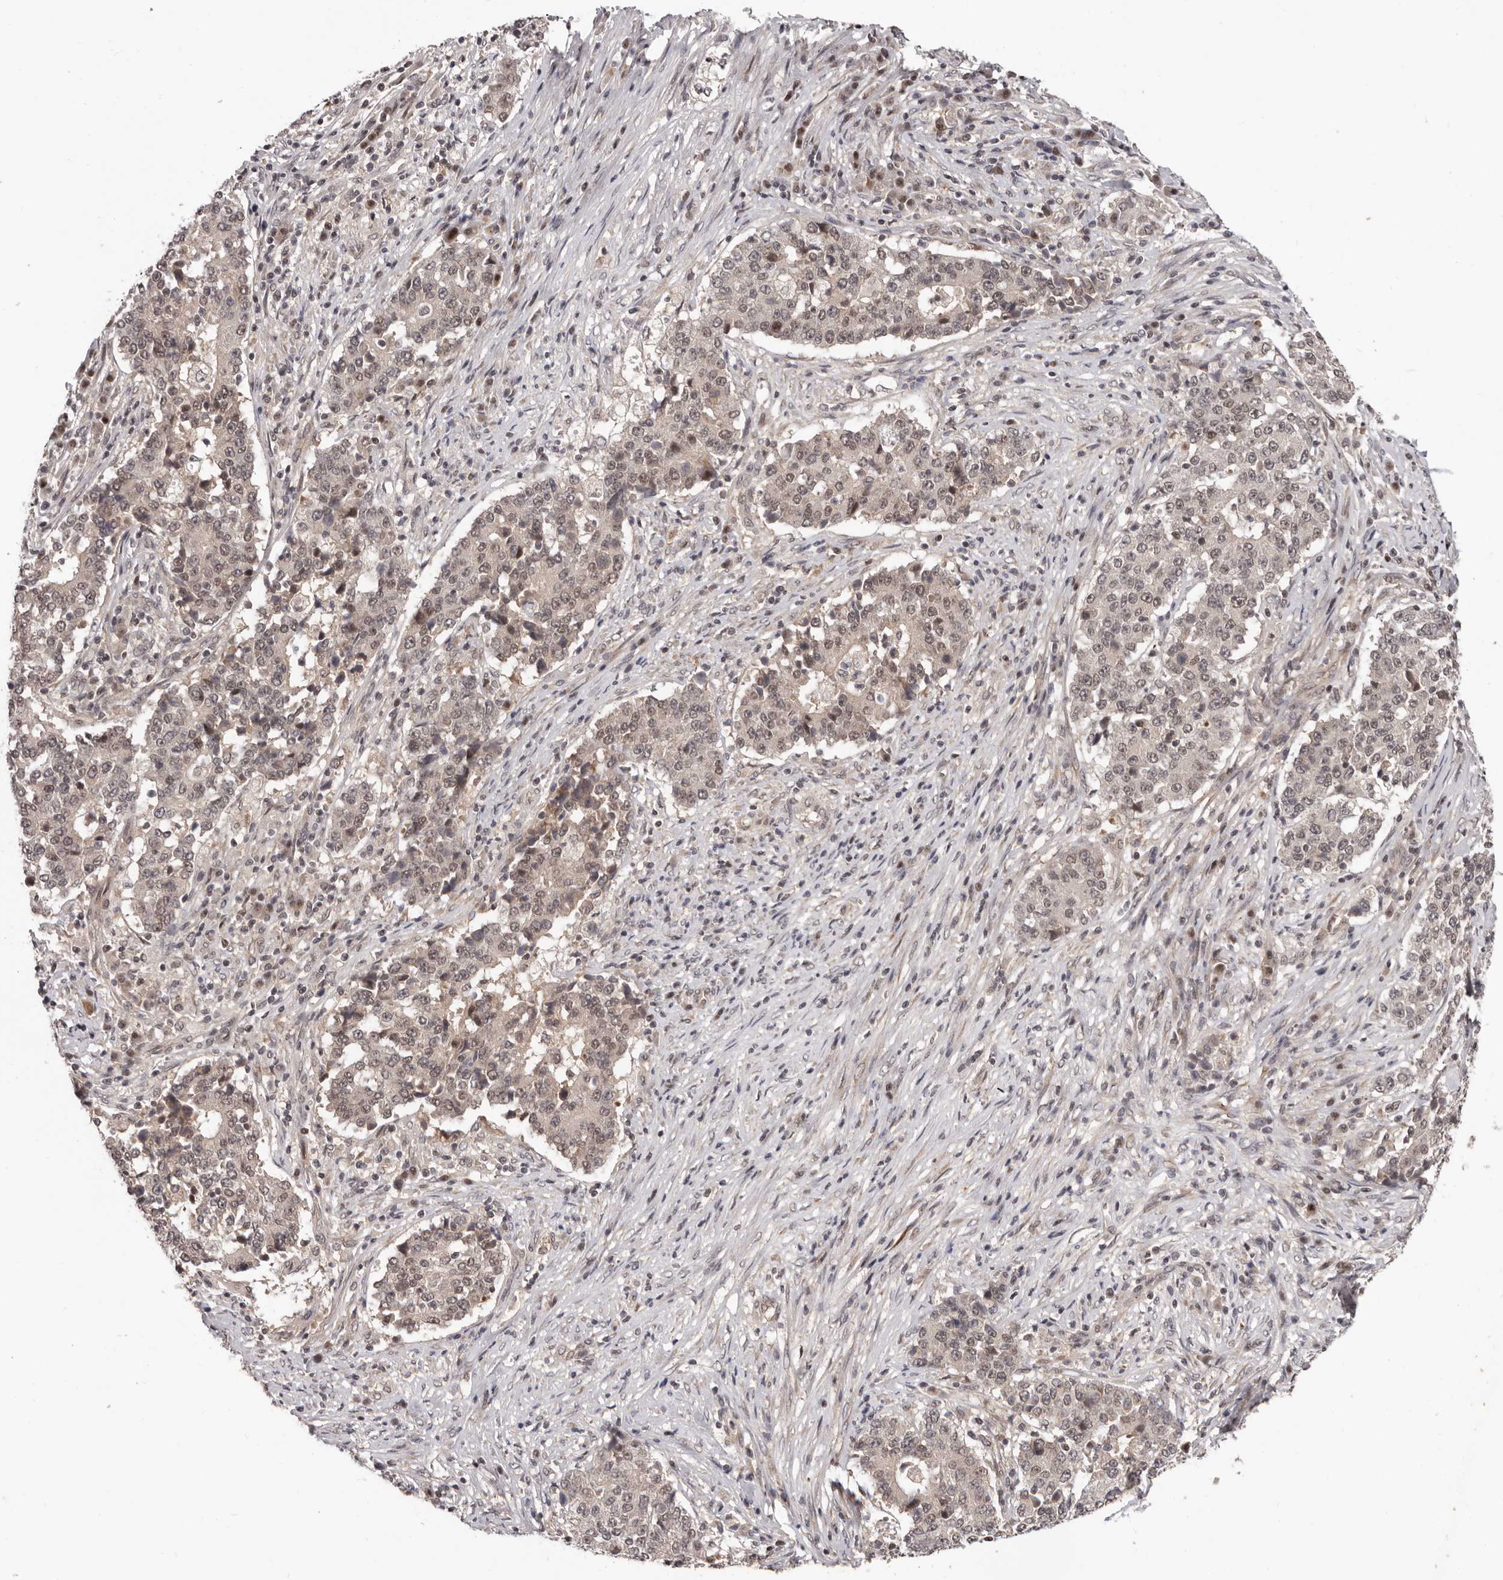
{"staining": {"intensity": "weak", "quantity": "25%-75%", "location": "nuclear"}, "tissue": "stomach cancer", "cell_type": "Tumor cells", "image_type": "cancer", "snomed": [{"axis": "morphology", "description": "Adenocarcinoma, NOS"}, {"axis": "topography", "description": "Stomach"}], "caption": "Immunohistochemistry (IHC) of stomach cancer exhibits low levels of weak nuclear expression in about 25%-75% of tumor cells.", "gene": "TBX5", "patient": {"sex": "male", "age": 59}}